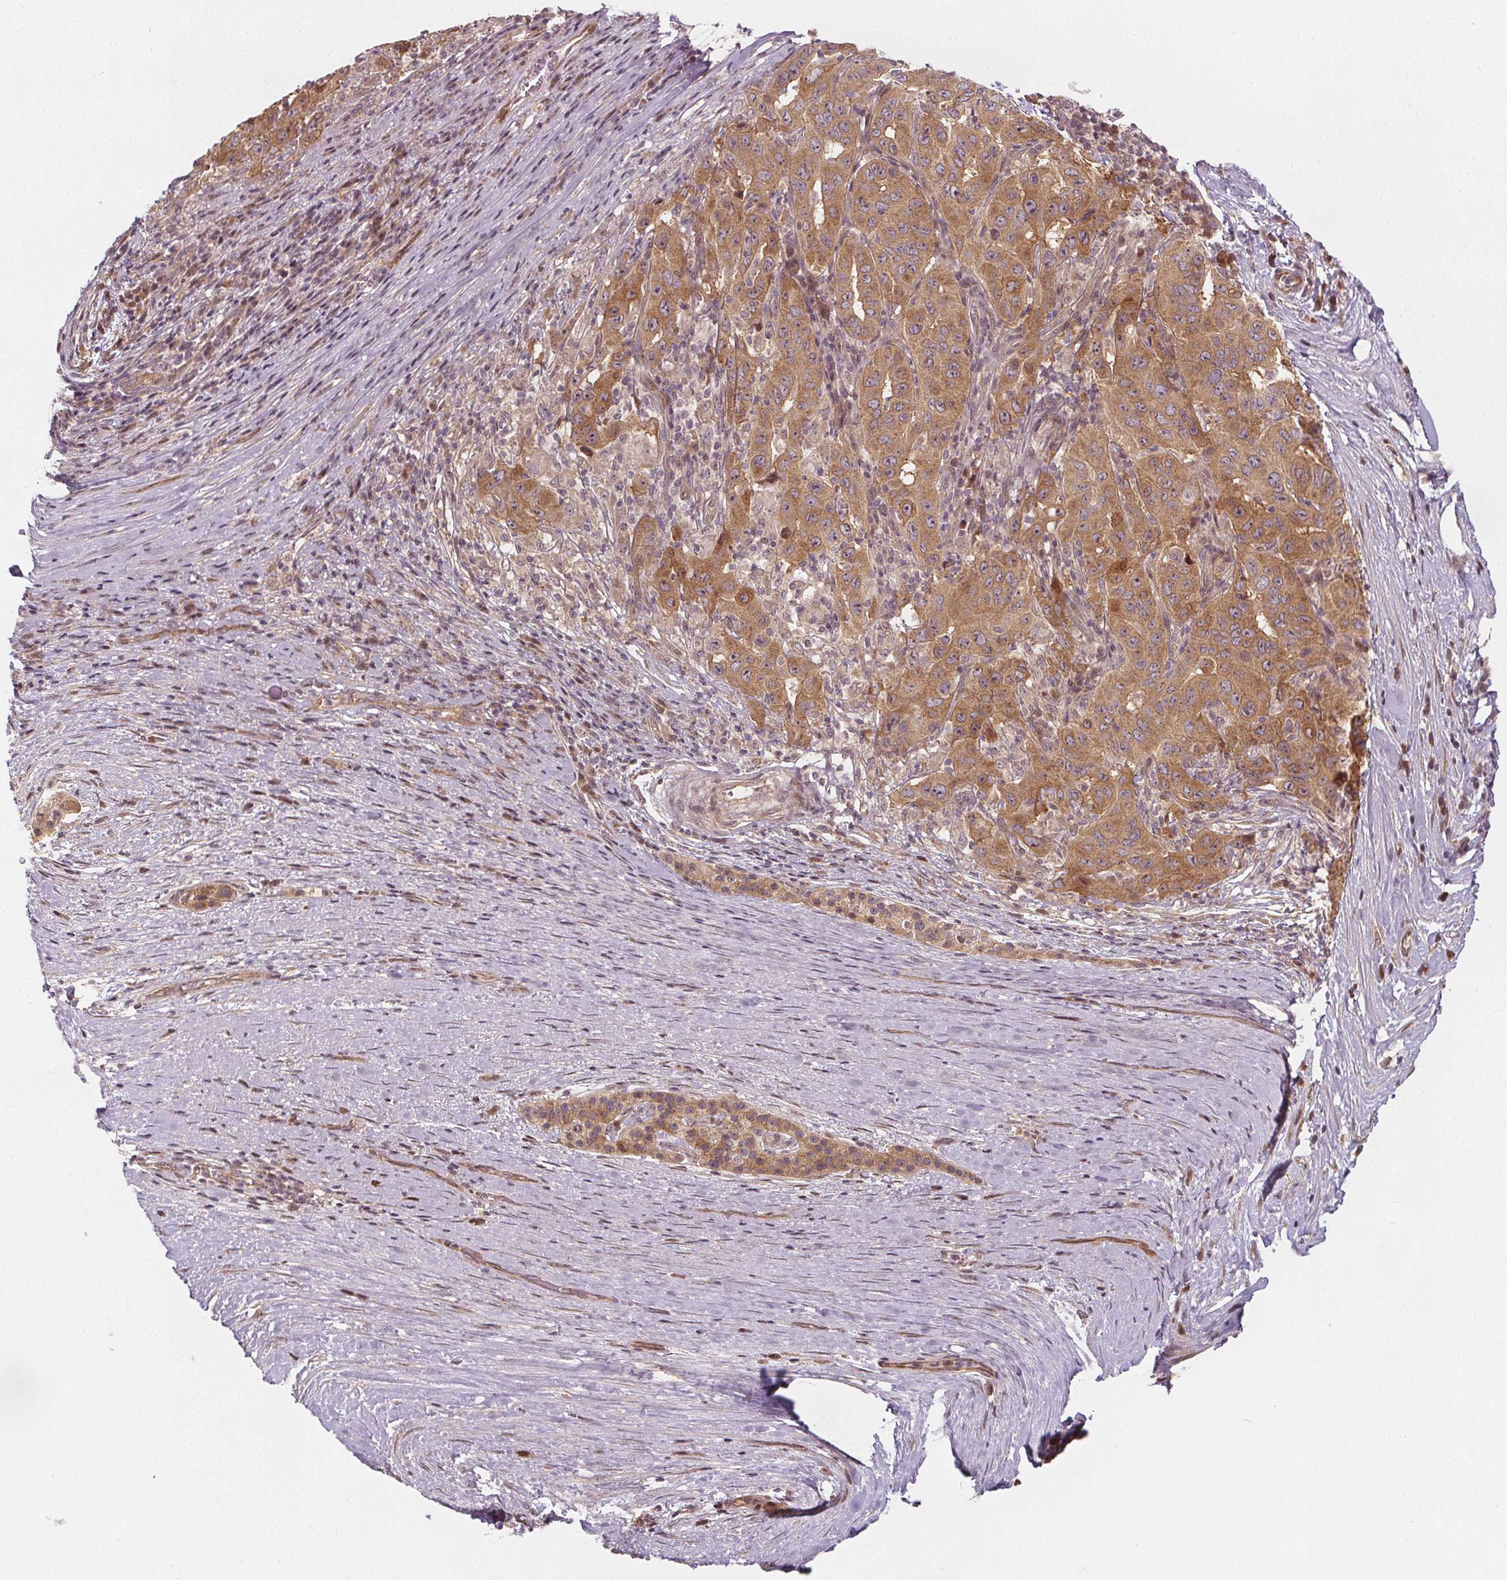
{"staining": {"intensity": "moderate", "quantity": ">75%", "location": "cytoplasmic/membranous"}, "tissue": "pancreatic cancer", "cell_type": "Tumor cells", "image_type": "cancer", "snomed": [{"axis": "morphology", "description": "Adenocarcinoma, NOS"}, {"axis": "topography", "description": "Pancreas"}], "caption": "Protein expression analysis of human adenocarcinoma (pancreatic) reveals moderate cytoplasmic/membranous staining in approximately >75% of tumor cells.", "gene": "AKT1S1", "patient": {"sex": "male", "age": 63}}